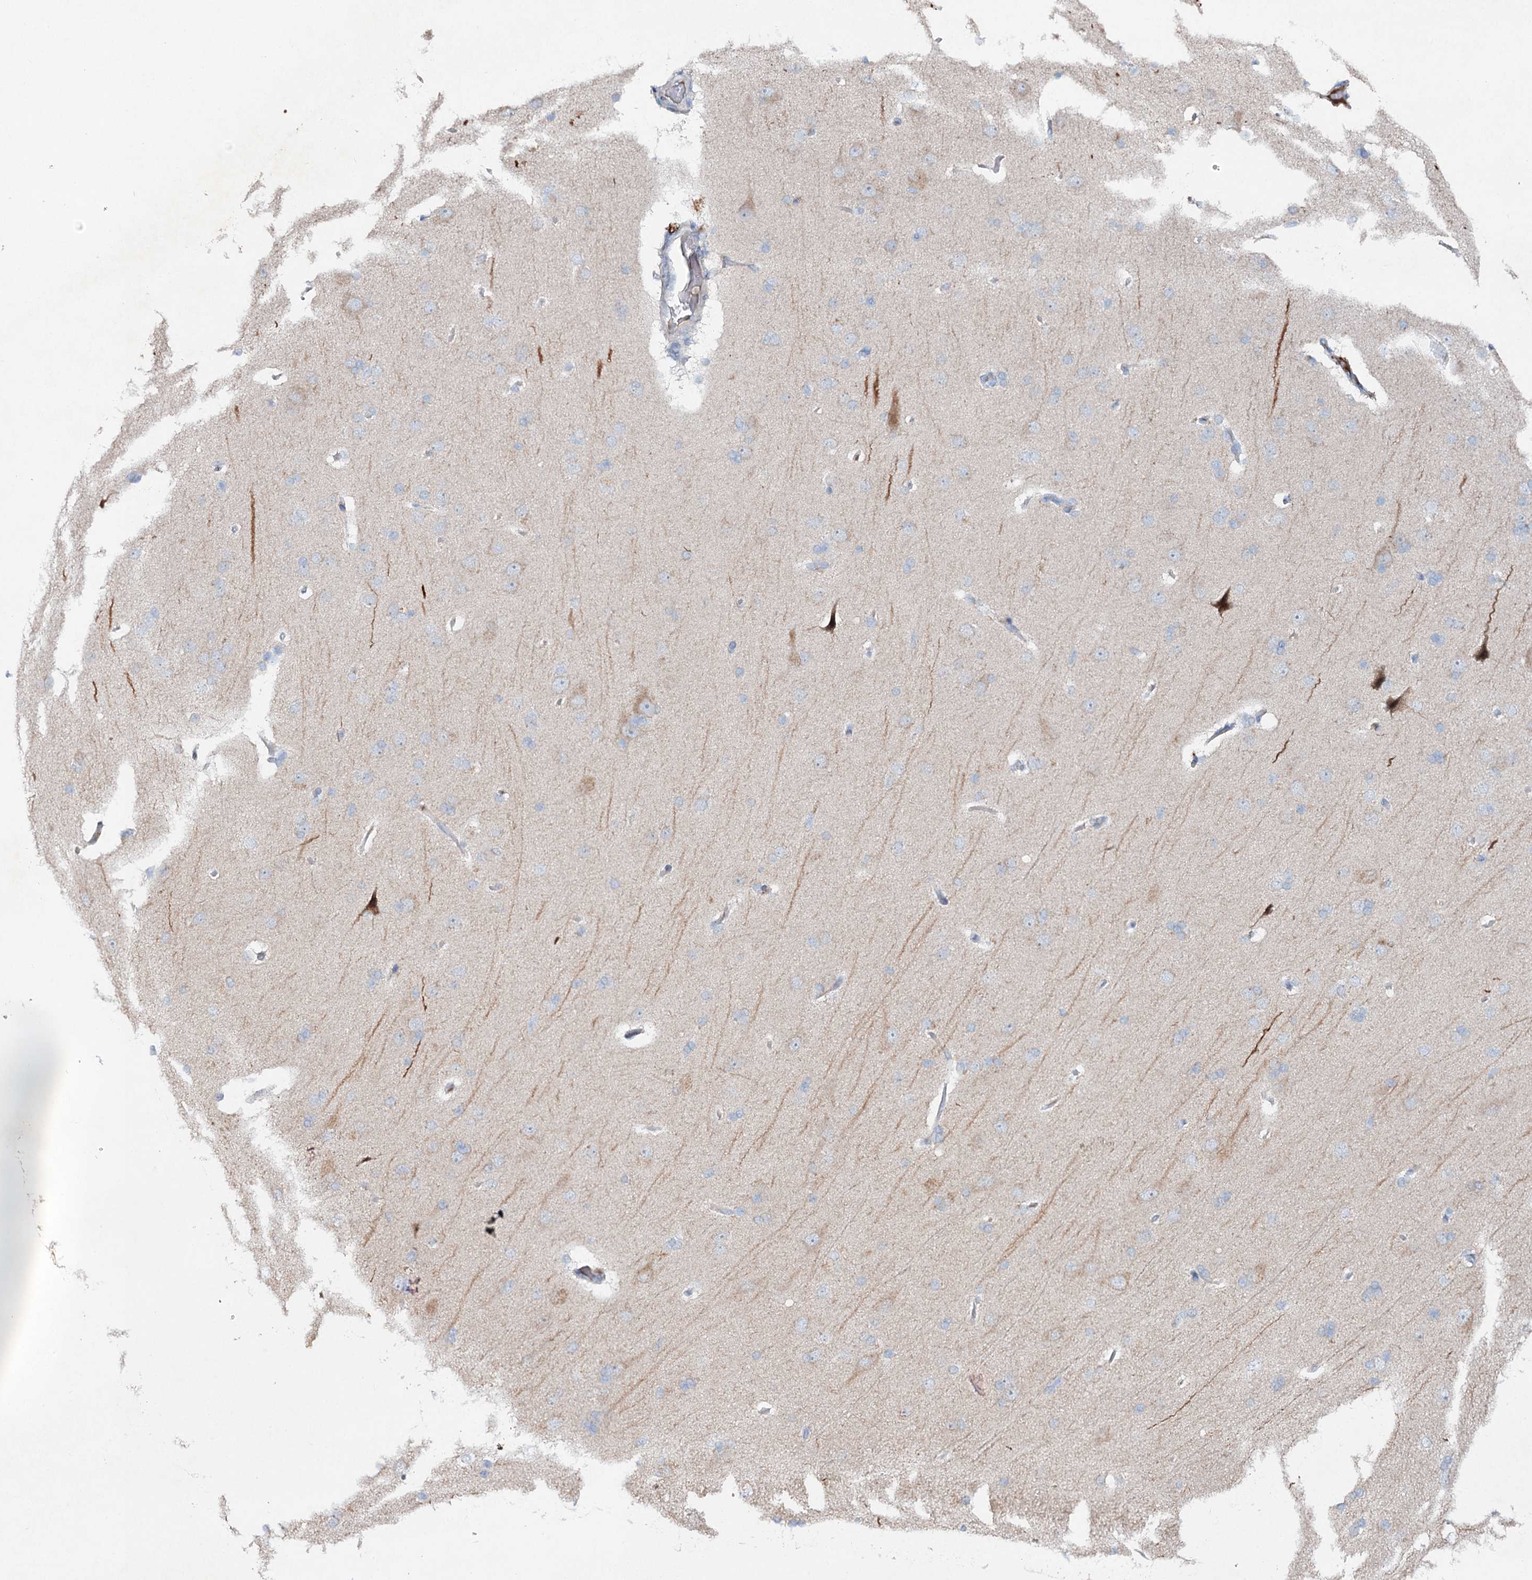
{"staining": {"intensity": "negative", "quantity": "none", "location": "none"}, "tissue": "cerebral cortex", "cell_type": "Endothelial cells", "image_type": "normal", "snomed": [{"axis": "morphology", "description": "Normal tissue, NOS"}, {"axis": "topography", "description": "Cerebral cortex"}], "caption": "High magnification brightfield microscopy of benign cerebral cortex stained with DAB (3,3'-diaminobenzidine) (brown) and counterstained with hematoxylin (blue): endothelial cells show no significant expression.", "gene": "RFX6", "patient": {"sex": "male", "age": 62}}